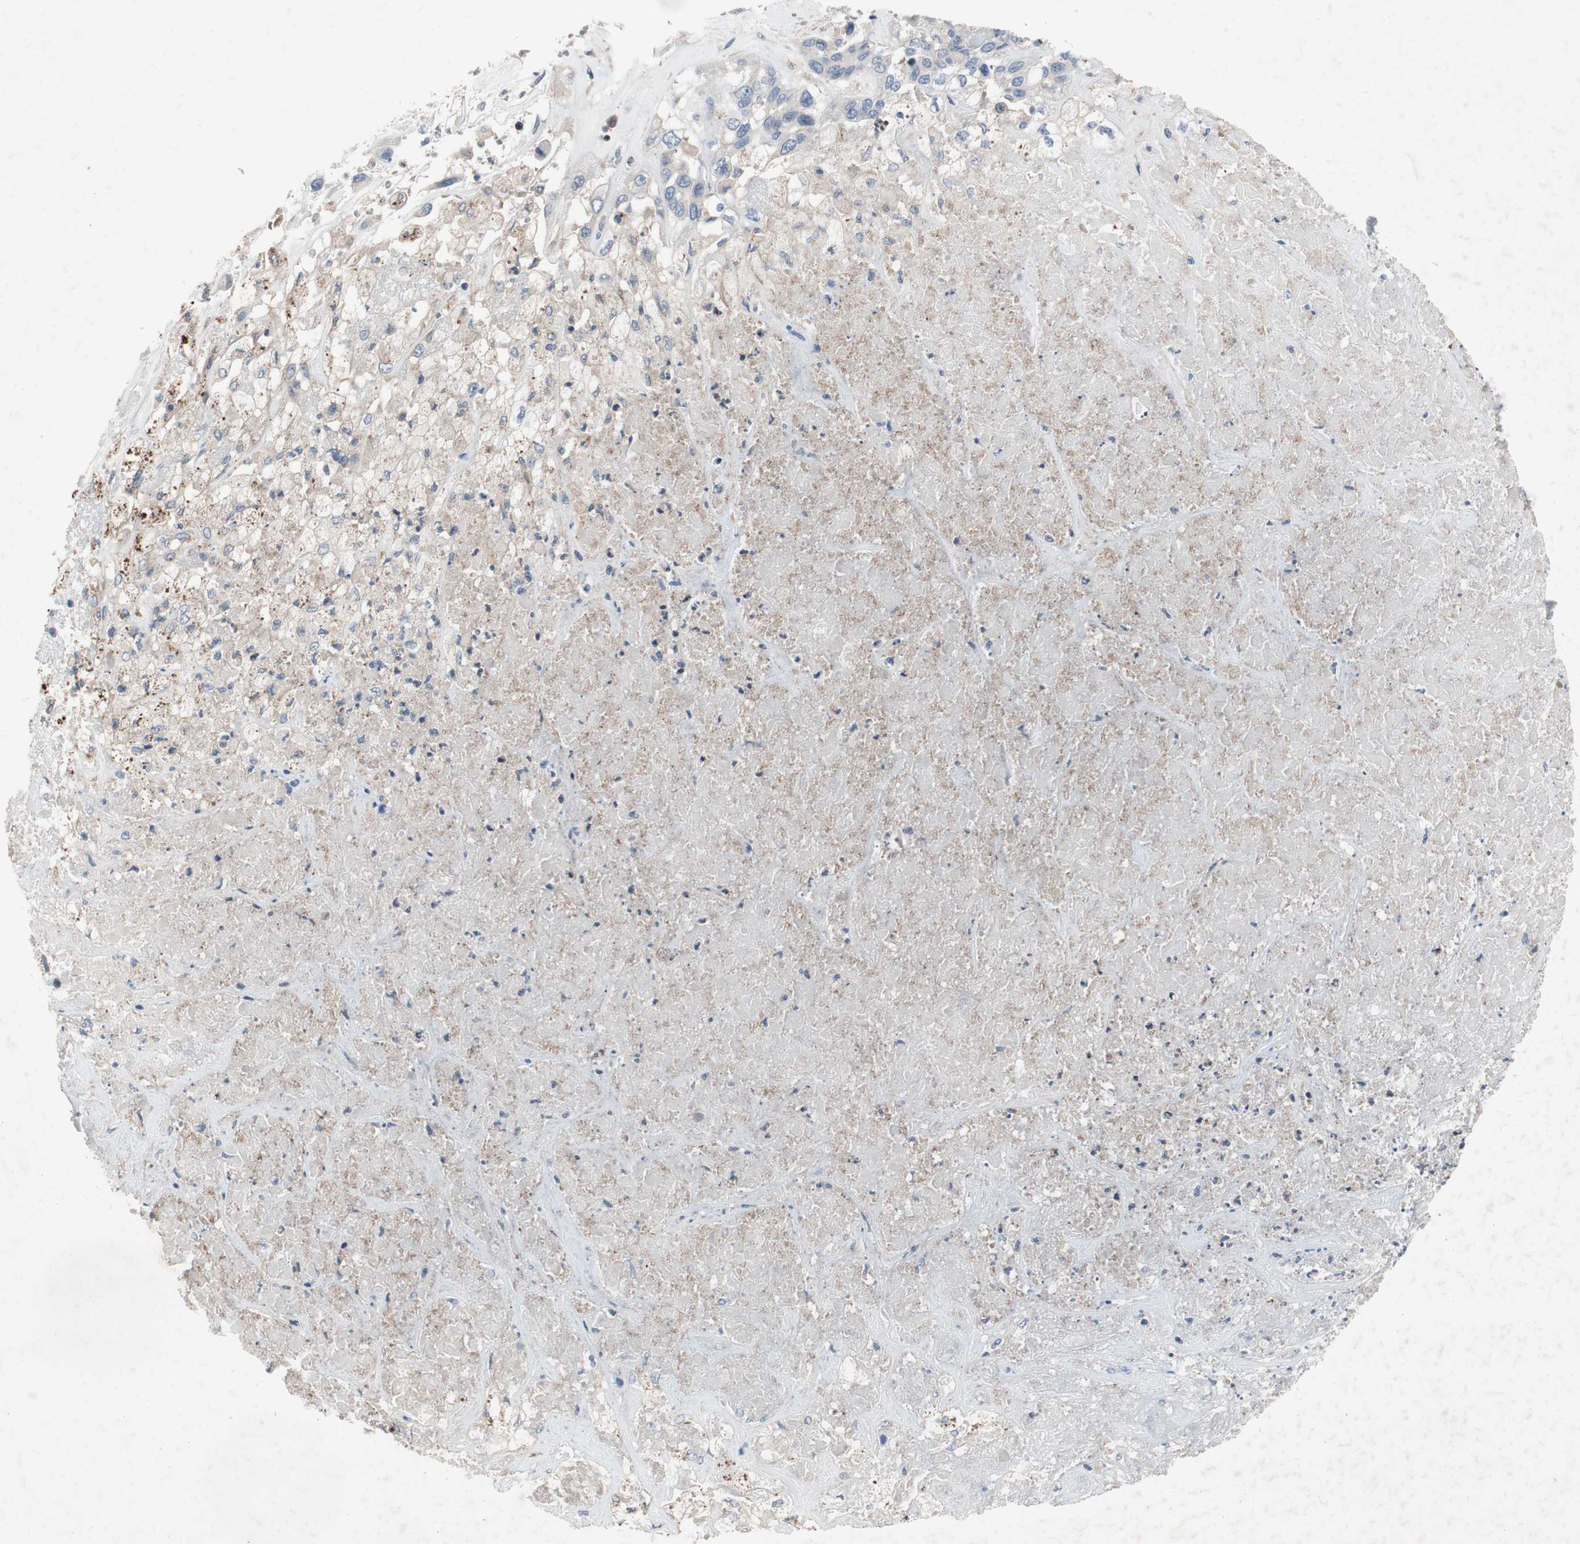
{"staining": {"intensity": "negative", "quantity": "none", "location": "none"}, "tissue": "liver cancer", "cell_type": "Tumor cells", "image_type": "cancer", "snomed": [{"axis": "morphology", "description": "Cholangiocarcinoma"}, {"axis": "topography", "description": "Liver"}], "caption": "This histopathology image is of liver cholangiocarcinoma stained with IHC to label a protein in brown with the nuclei are counter-stained blue. There is no expression in tumor cells. (DAB (3,3'-diaminobenzidine) immunohistochemistry (IHC) visualized using brightfield microscopy, high magnification).", "gene": "MUTYH", "patient": {"sex": "female", "age": 52}}